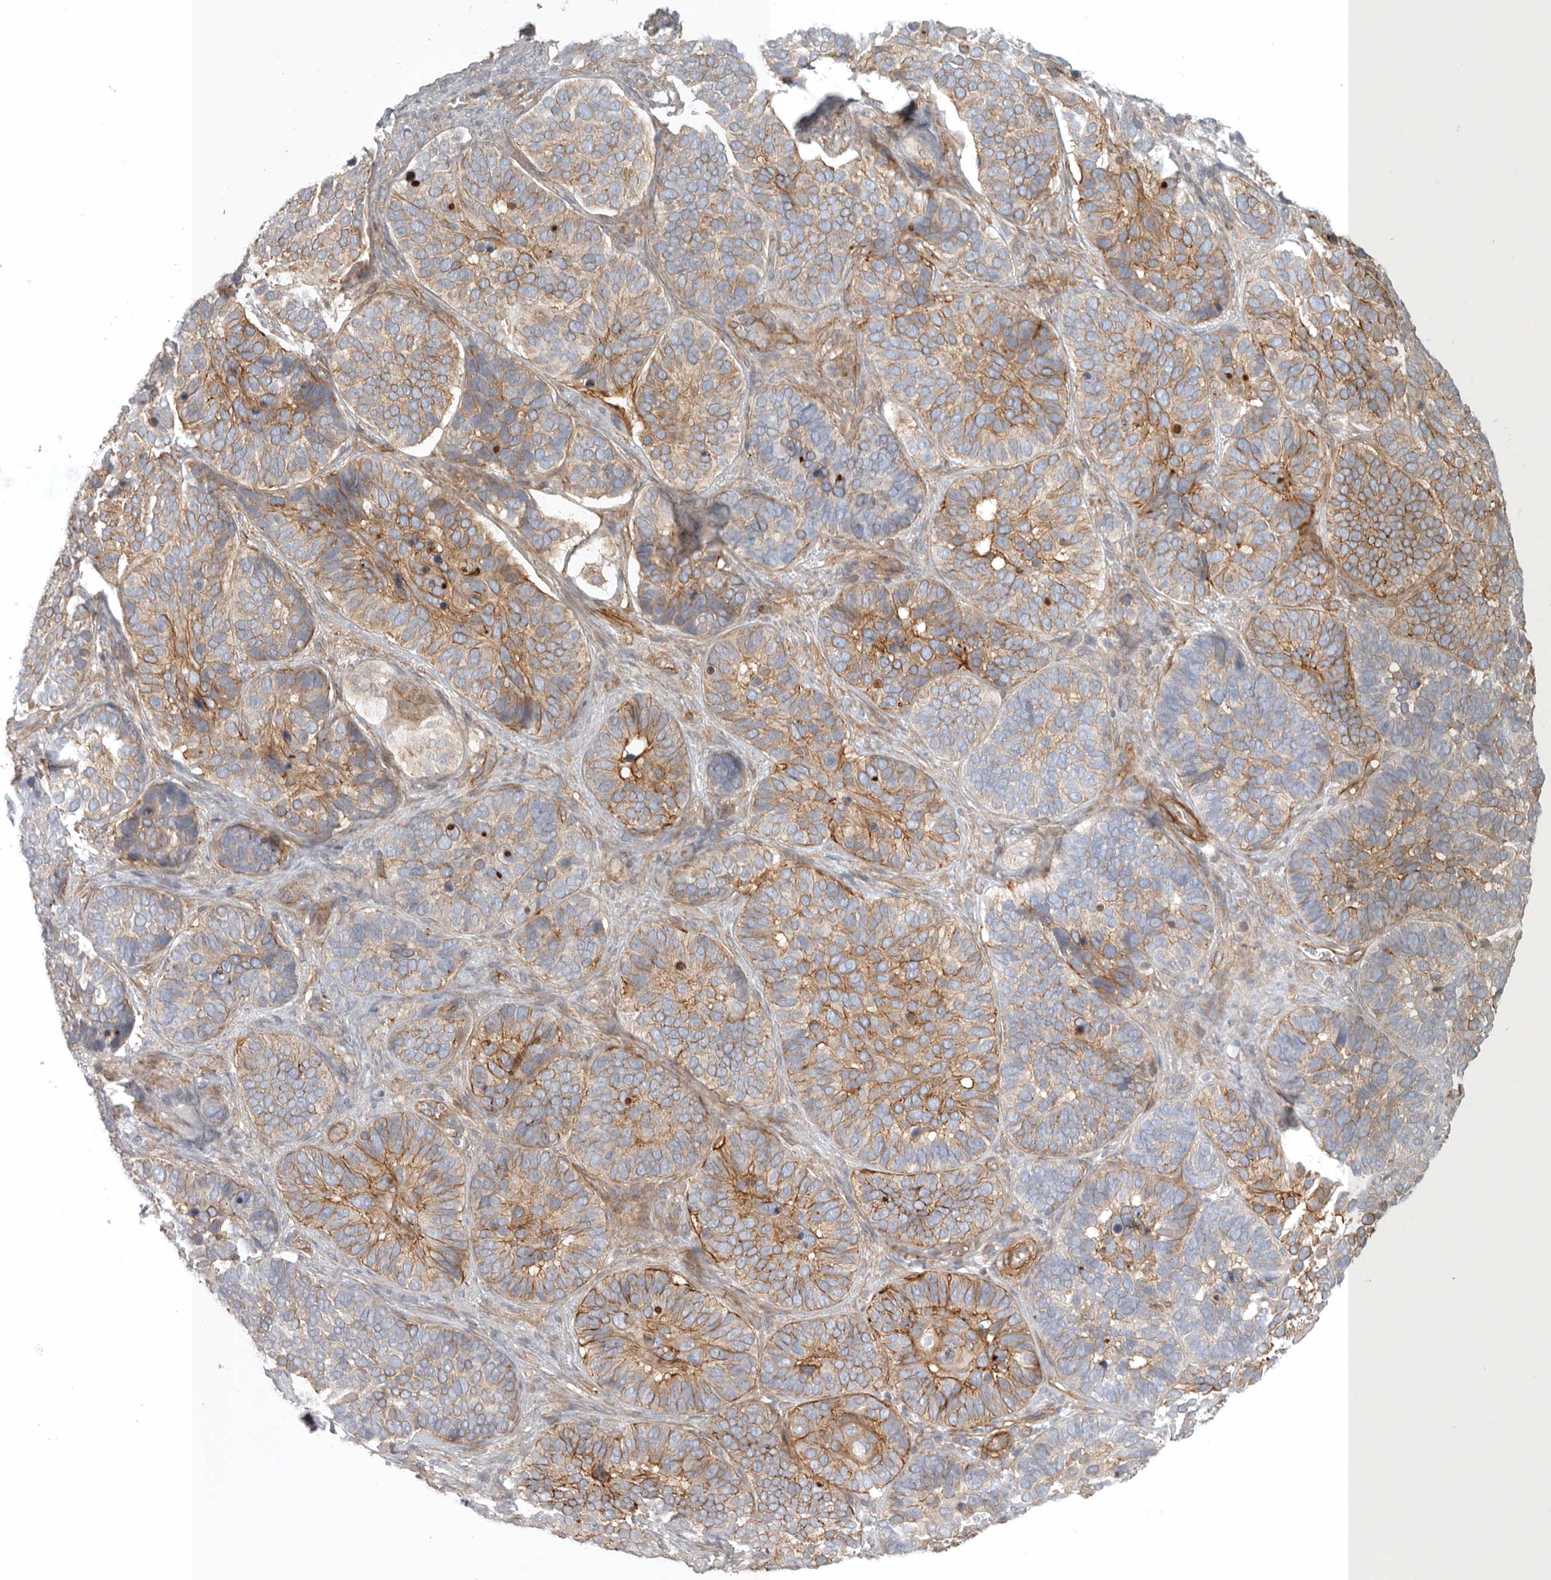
{"staining": {"intensity": "moderate", "quantity": ">75%", "location": "cytoplasmic/membranous"}, "tissue": "skin cancer", "cell_type": "Tumor cells", "image_type": "cancer", "snomed": [{"axis": "morphology", "description": "Basal cell carcinoma"}, {"axis": "topography", "description": "Skin"}], "caption": "High-magnification brightfield microscopy of basal cell carcinoma (skin) stained with DAB (3,3'-diaminobenzidine) (brown) and counterstained with hematoxylin (blue). tumor cells exhibit moderate cytoplasmic/membranous staining is identified in approximately>75% of cells.", "gene": "LONRF1", "patient": {"sex": "male", "age": 62}}